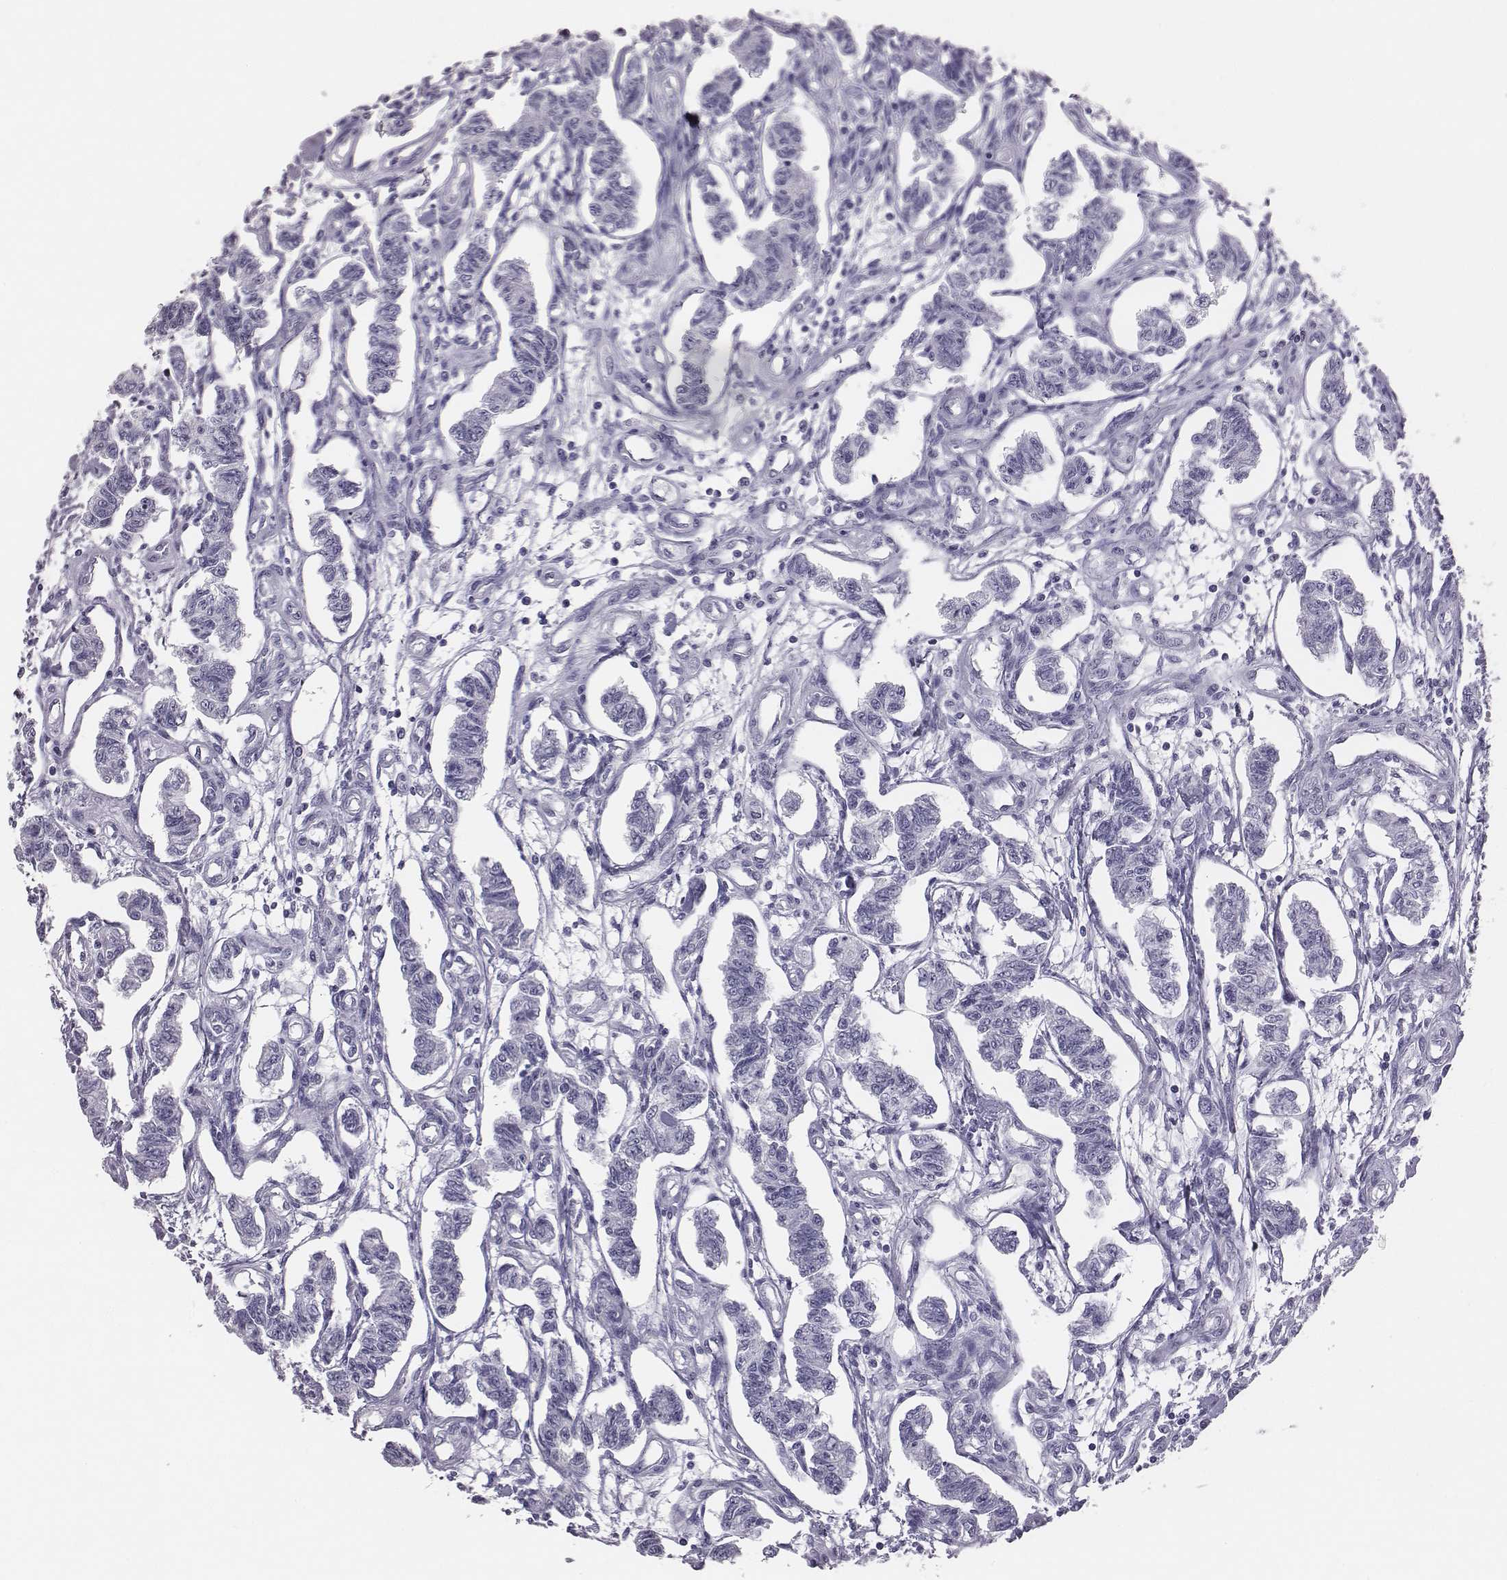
{"staining": {"intensity": "negative", "quantity": "none", "location": "none"}, "tissue": "carcinoid", "cell_type": "Tumor cells", "image_type": "cancer", "snomed": [{"axis": "morphology", "description": "Carcinoid, malignant, NOS"}, {"axis": "topography", "description": "Kidney"}], "caption": "A micrograph of human malignant carcinoid is negative for staining in tumor cells.", "gene": "ACOD1", "patient": {"sex": "female", "age": 41}}